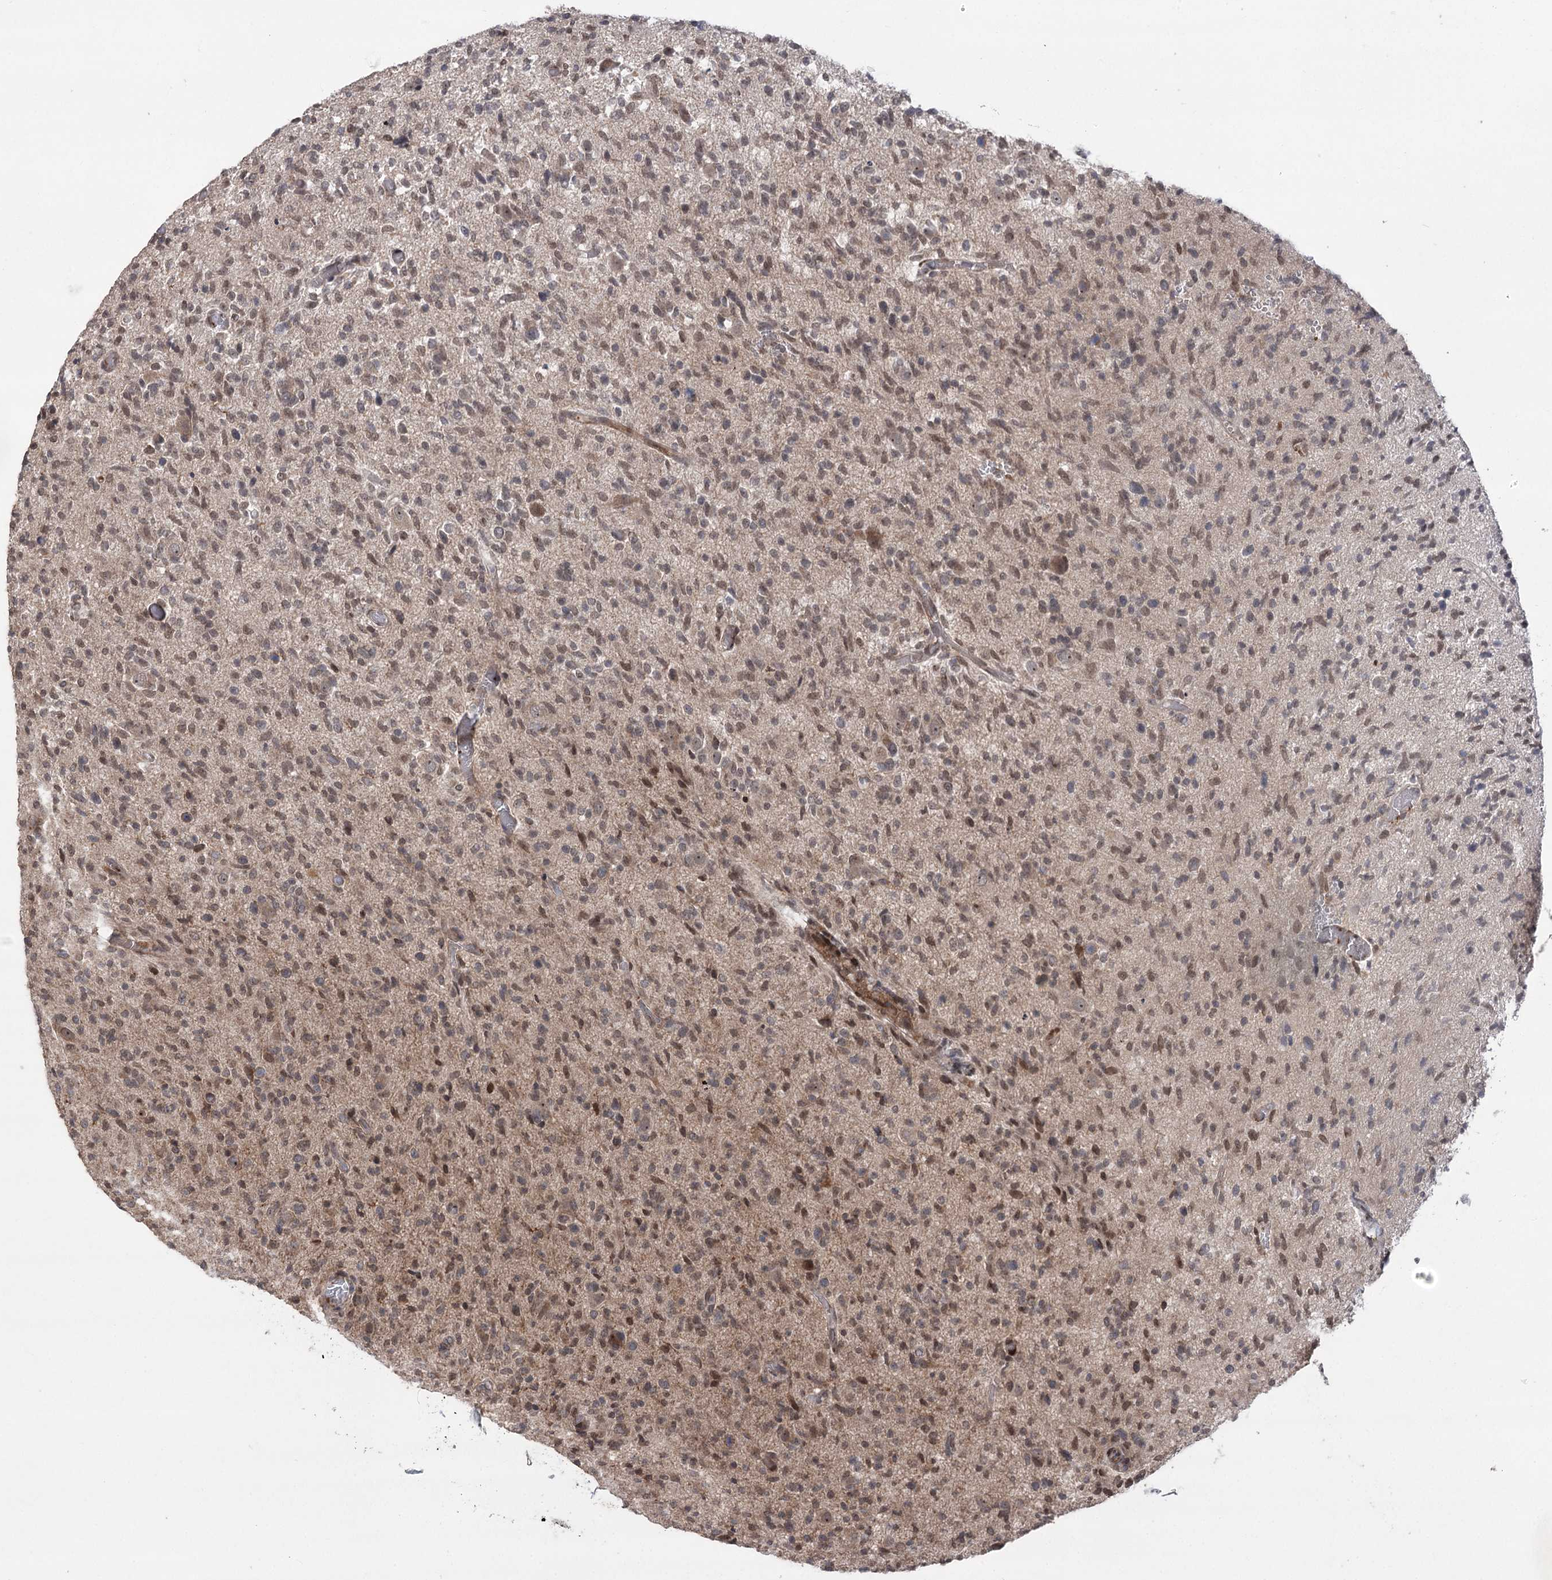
{"staining": {"intensity": "weak", "quantity": "25%-75%", "location": "nuclear"}, "tissue": "glioma", "cell_type": "Tumor cells", "image_type": "cancer", "snomed": [{"axis": "morphology", "description": "Glioma, malignant, High grade"}, {"axis": "topography", "description": "Brain"}], "caption": "High-grade glioma (malignant) stained with a brown dye reveals weak nuclear positive expression in about 25%-75% of tumor cells.", "gene": "TENM2", "patient": {"sex": "female", "age": 57}}